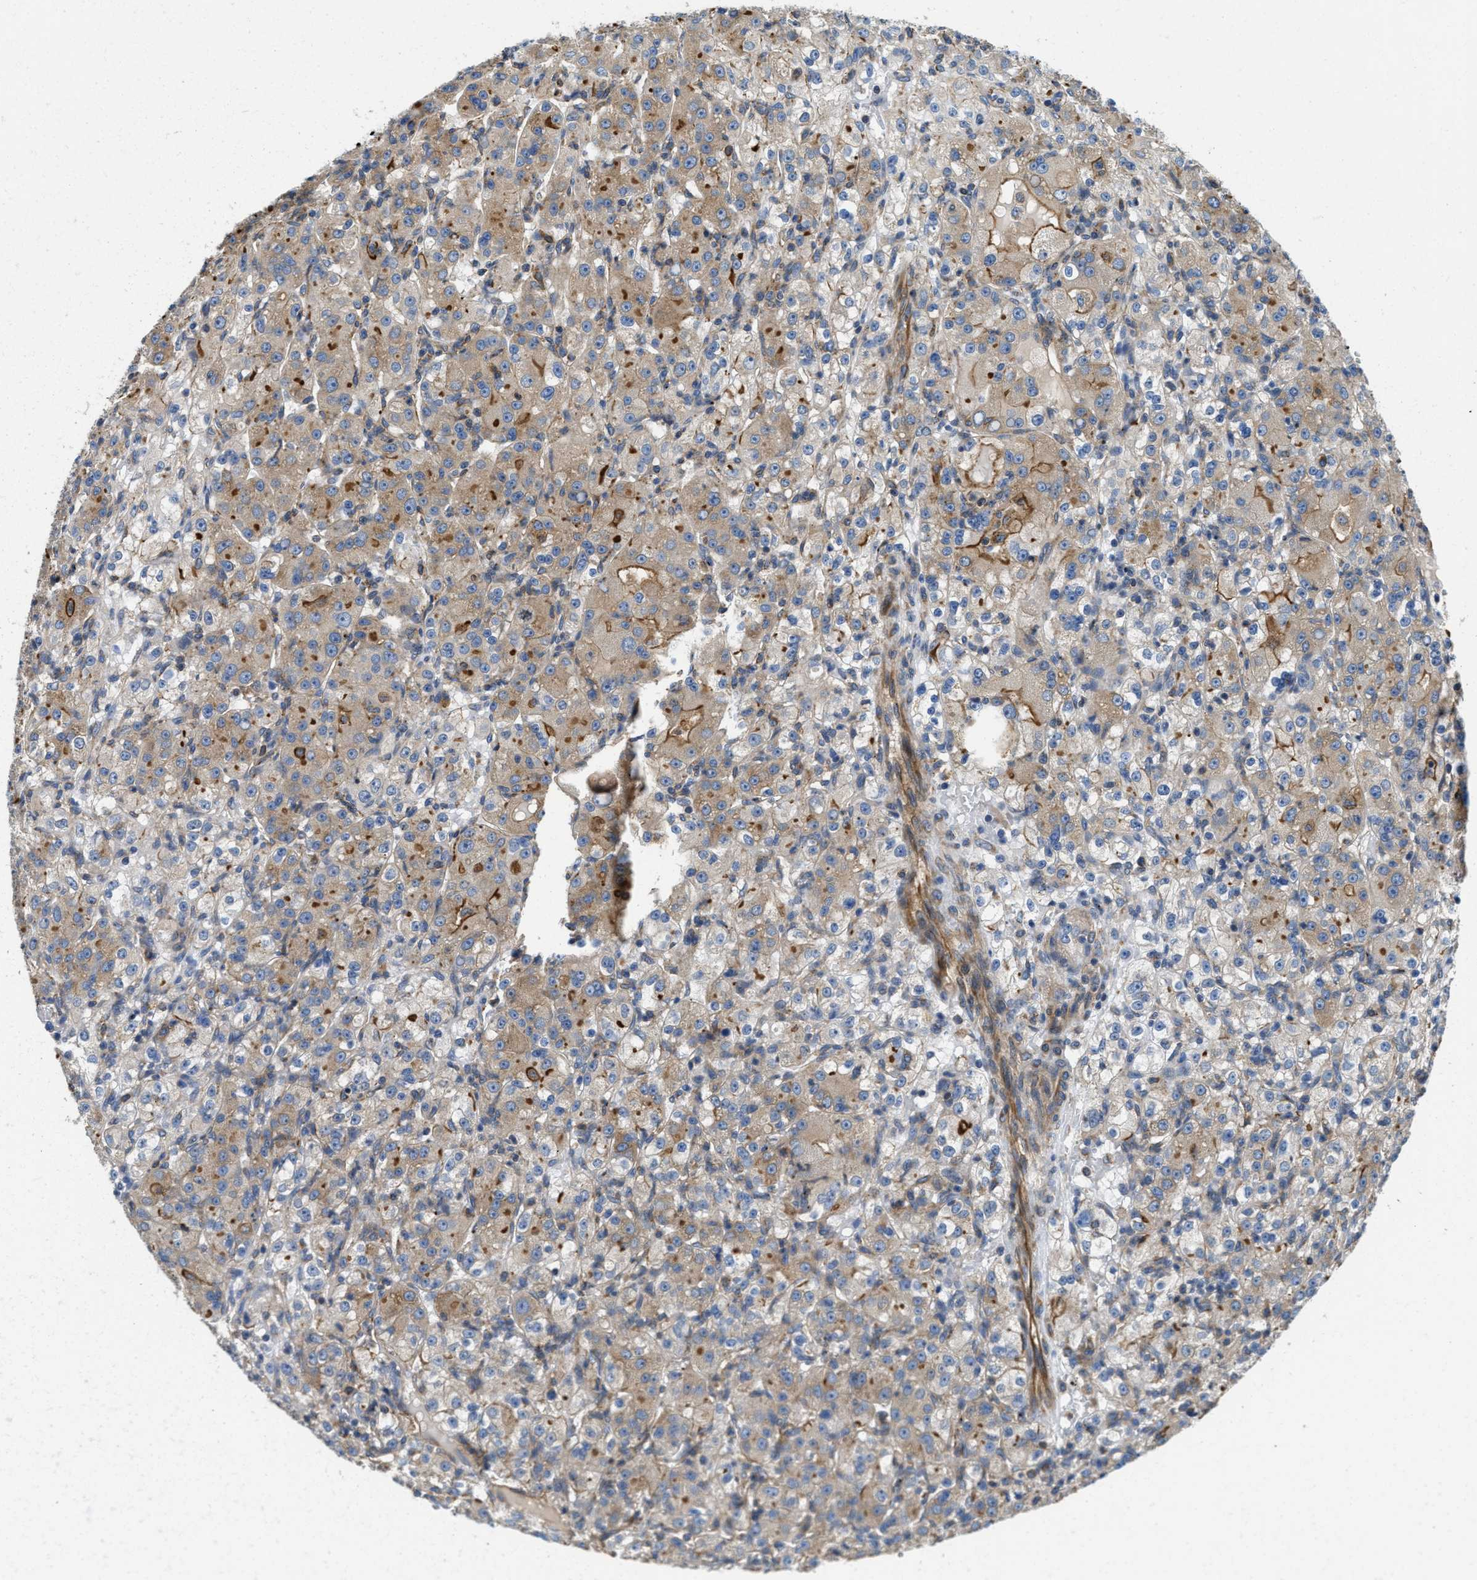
{"staining": {"intensity": "weak", "quantity": "25%-75%", "location": "cytoplasmic/membranous"}, "tissue": "renal cancer", "cell_type": "Tumor cells", "image_type": "cancer", "snomed": [{"axis": "morphology", "description": "Normal tissue, NOS"}, {"axis": "morphology", "description": "Adenocarcinoma, NOS"}, {"axis": "topography", "description": "Kidney"}], "caption": "A histopathology image of renal adenocarcinoma stained for a protein demonstrates weak cytoplasmic/membranous brown staining in tumor cells. The protein of interest is shown in brown color, while the nuclei are stained blue.", "gene": "HSD17B12", "patient": {"sex": "male", "age": 61}}